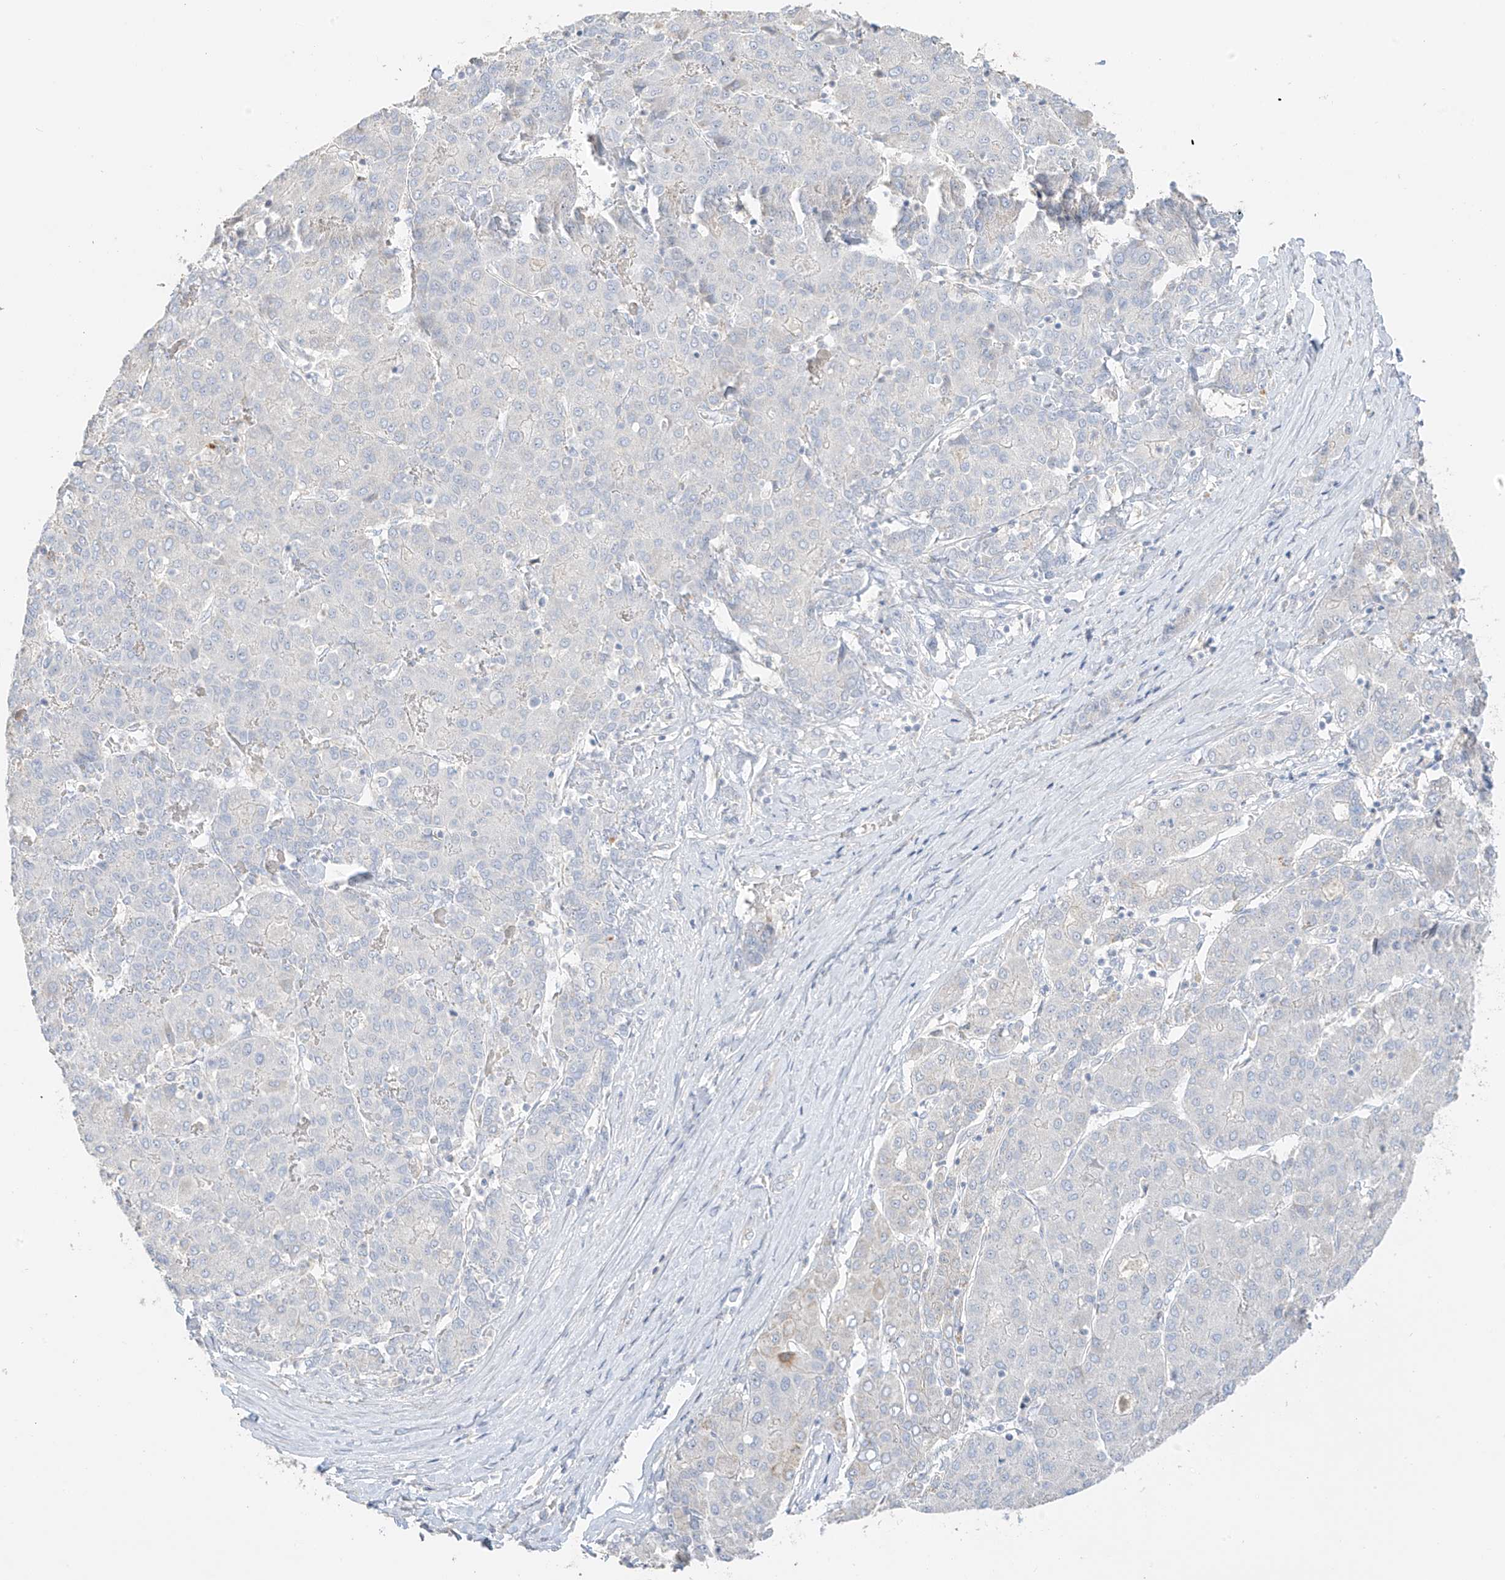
{"staining": {"intensity": "moderate", "quantity": "<25%", "location": "cytoplasmic/membranous"}, "tissue": "liver cancer", "cell_type": "Tumor cells", "image_type": "cancer", "snomed": [{"axis": "morphology", "description": "Carcinoma, Hepatocellular, NOS"}, {"axis": "topography", "description": "Liver"}], "caption": "Tumor cells reveal low levels of moderate cytoplasmic/membranous expression in about <25% of cells in human hepatocellular carcinoma (liver). The staining was performed using DAB to visualize the protein expression in brown, while the nuclei were stained in blue with hematoxylin (Magnification: 20x).", "gene": "ZBTB41", "patient": {"sex": "male", "age": 65}}